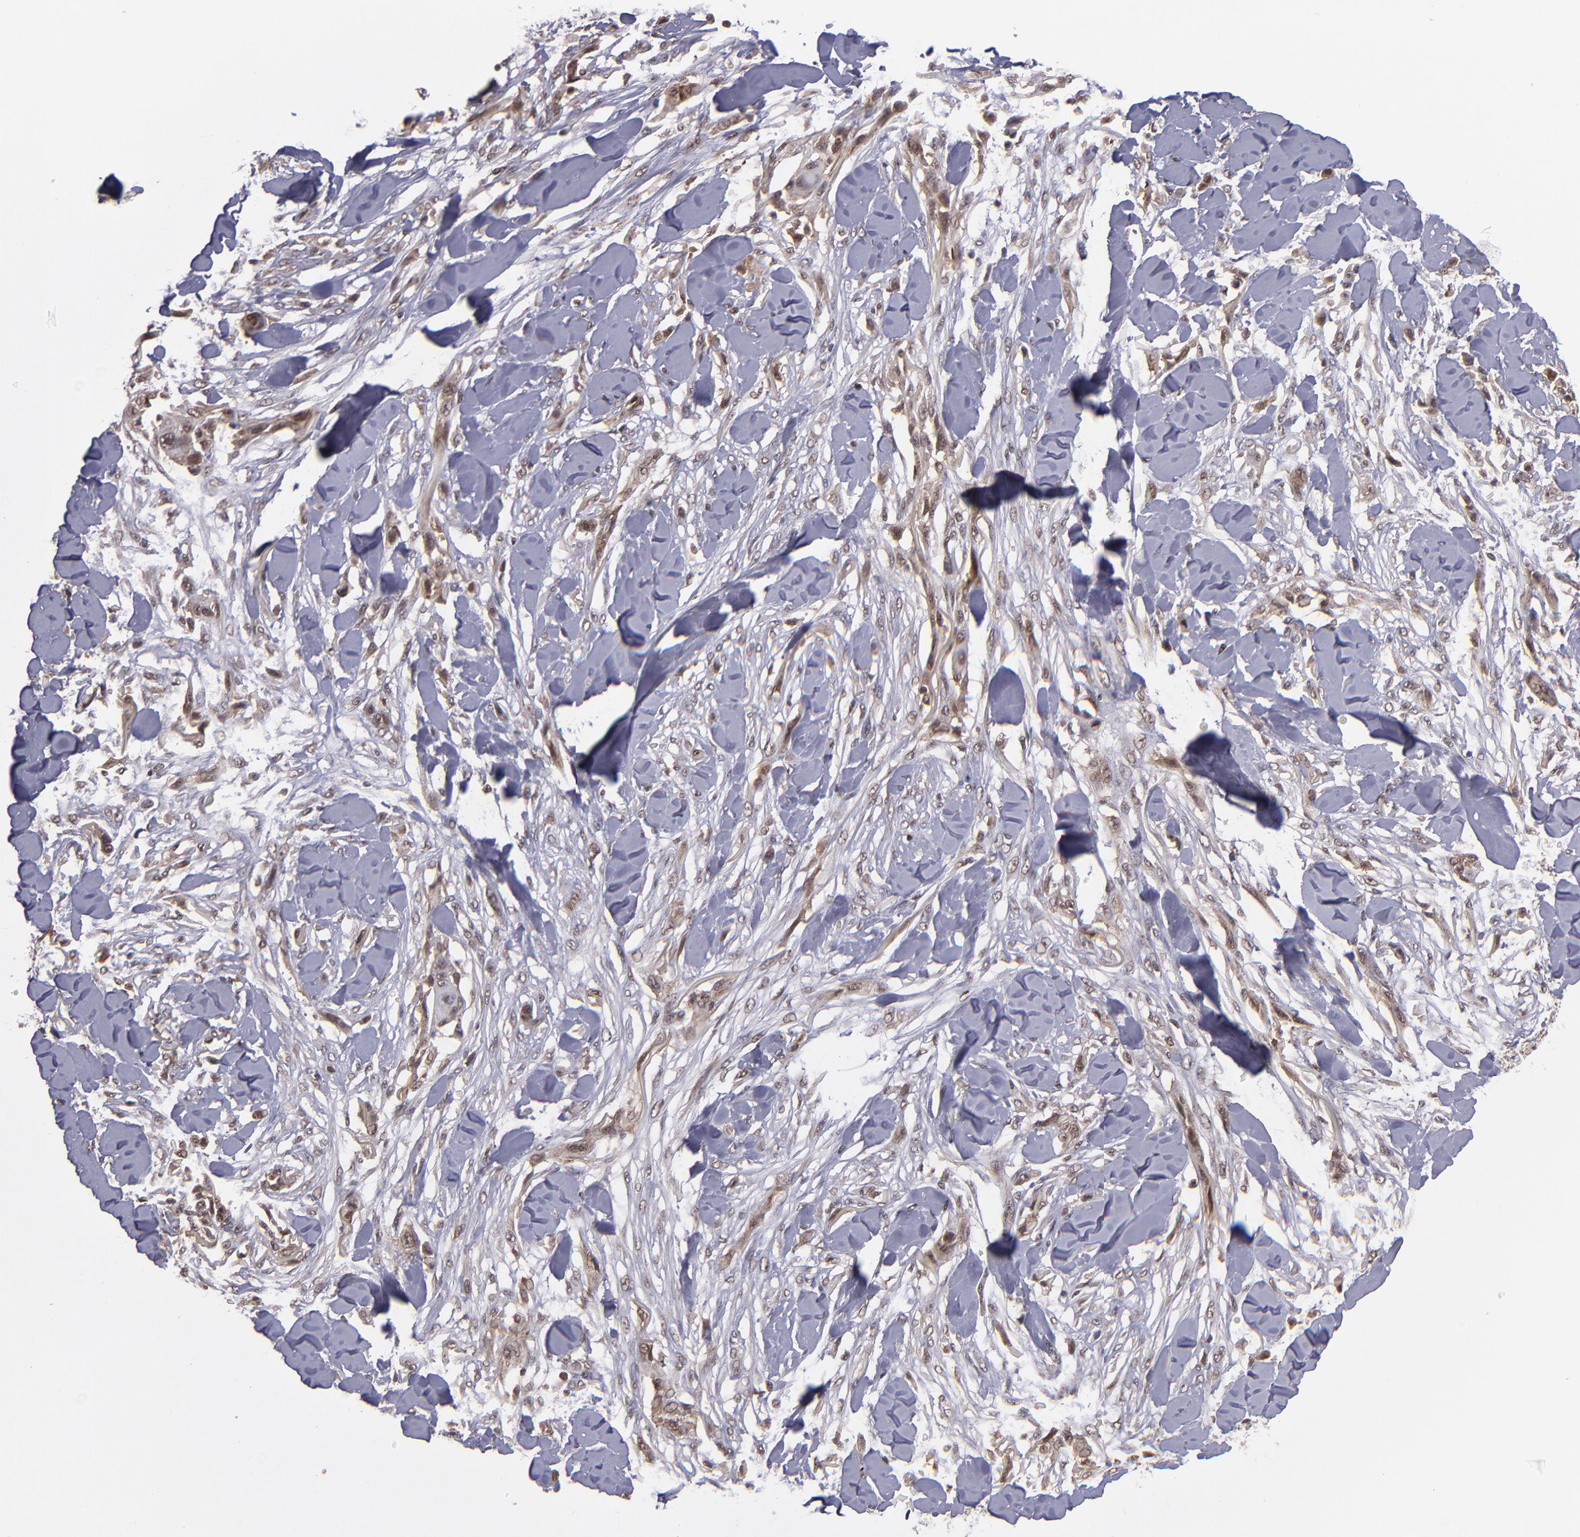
{"staining": {"intensity": "moderate", "quantity": ">75%", "location": "cytoplasmic/membranous,nuclear"}, "tissue": "skin cancer", "cell_type": "Tumor cells", "image_type": "cancer", "snomed": [{"axis": "morphology", "description": "Squamous cell carcinoma, NOS"}, {"axis": "topography", "description": "Skin"}], "caption": "Moderate cytoplasmic/membranous and nuclear staining is identified in about >75% of tumor cells in squamous cell carcinoma (skin).", "gene": "EP300", "patient": {"sex": "female", "age": 59}}